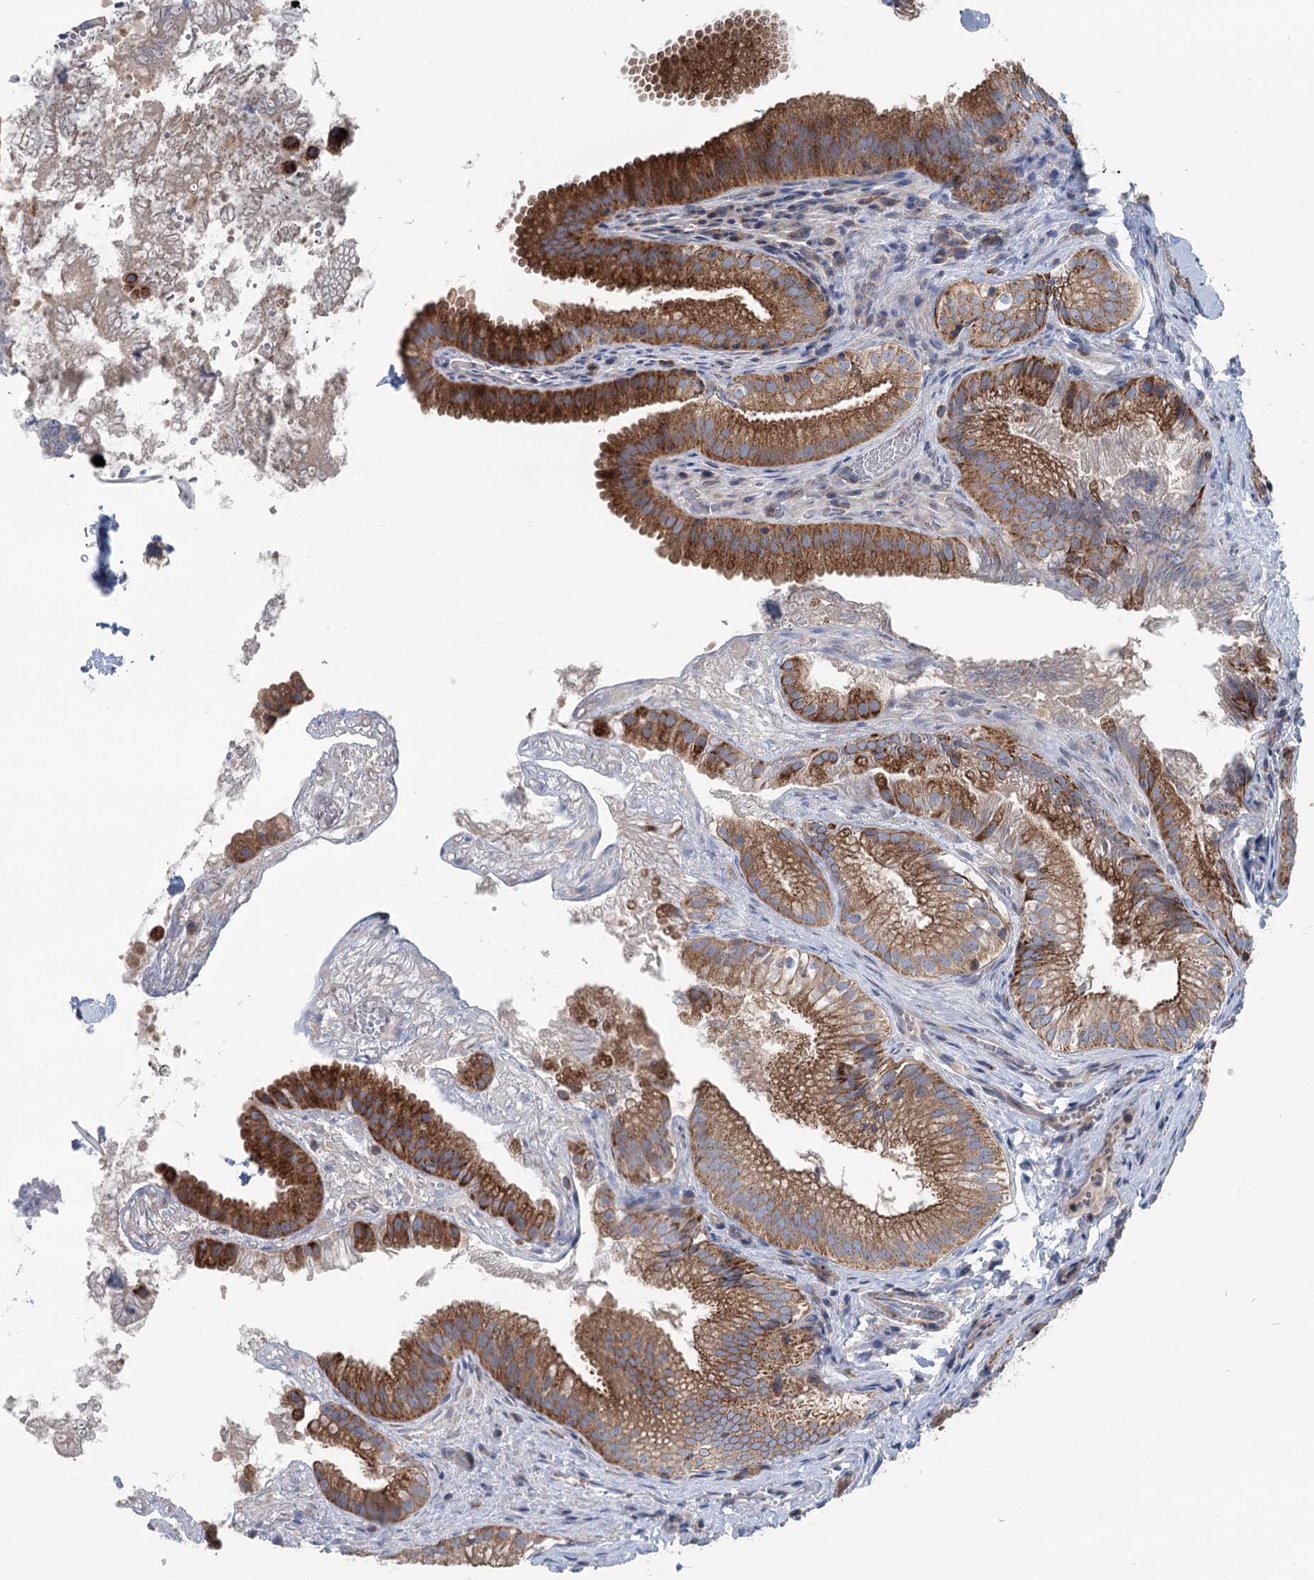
{"staining": {"intensity": "moderate", "quantity": ">75%", "location": "cytoplasmic/membranous"}, "tissue": "gallbladder", "cell_type": "Glandular cells", "image_type": "normal", "snomed": [{"axis": "morphology", "description": "Normal tissue, NOS"}, {"axis": "topography", "description": "Gallbladder"}], "caption": "High-power microscopy captured an immunohistochemistry (IHC) photomicrograph of unremarkable gallbladder, revealing moderate cytoplasmic/membranous expression in about >75% of glandular cells. The staining is performed using DAB brown chromogen to label protein expression. The nuclei are counter-stained blue using hematoxylin.", "gene": "MARK2", "patient": {"sex": "female", "age": 30}}